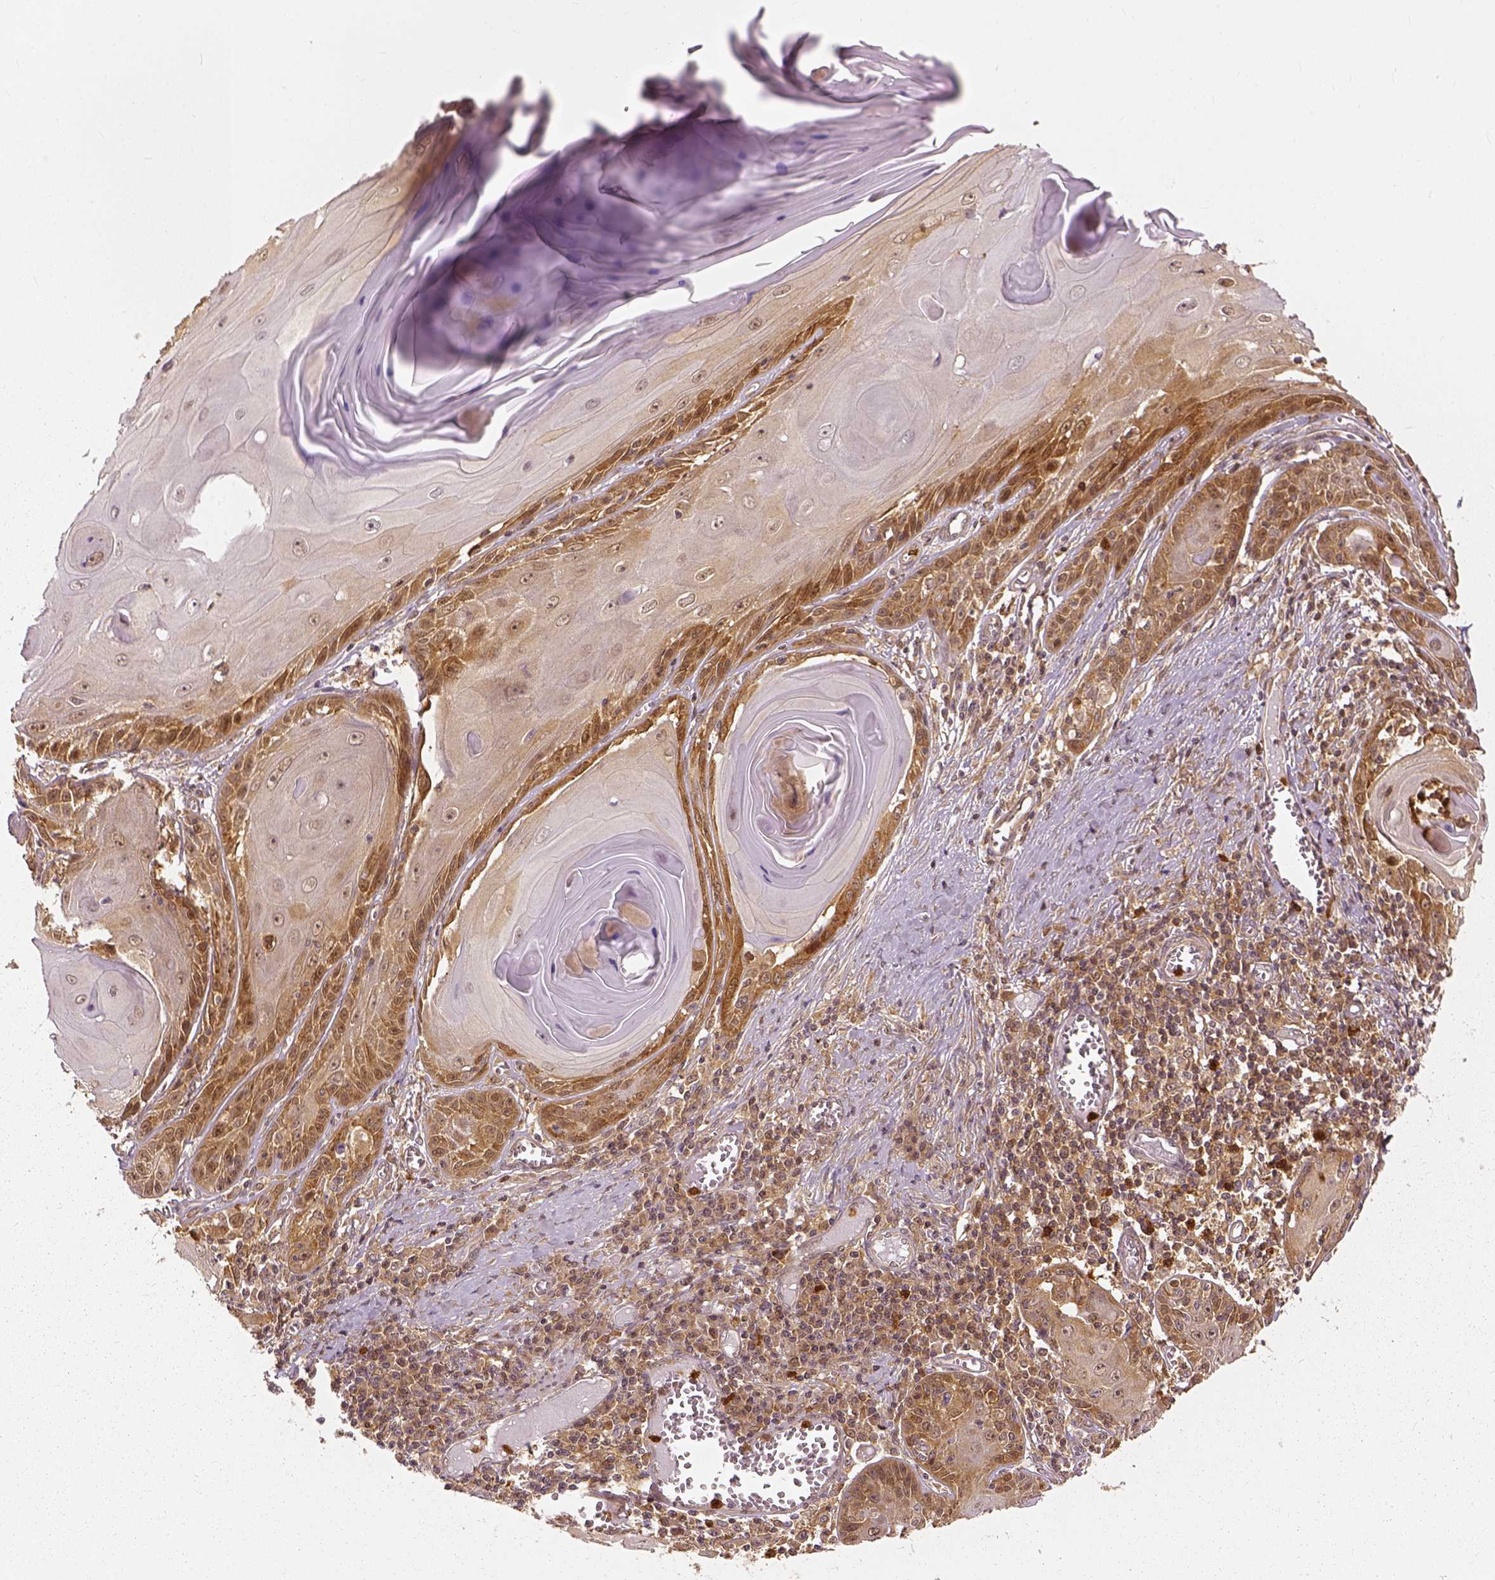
{"staining": {"intensity": "moderate", "quantity": ">75%", "location": "cytoplasmic/membranous"}, "tissue": "skin cancer", "cell_type": "Tumor cells", "image_type": "cancer", "snomed": [{"axis": "morphology", "description": "Squamous cell carcinoma, NOS"}, {"axis": "topography", "description": "Skin"}, {"axis": "topography", "description": "Vulva"}], "caption": "Skin cancer (squamous cell carcinoma) stained with immunohistochemistry (IHC) reveals moderate cytoplasmic/membranous expression in about >75% of tumor cells. (DAB (3,3'-diaminobenzidine) IHC, brown staining for protein, blue staining for nuclei).", "gene": "GPI", "patient": {"sex": "female", "age": 85}}